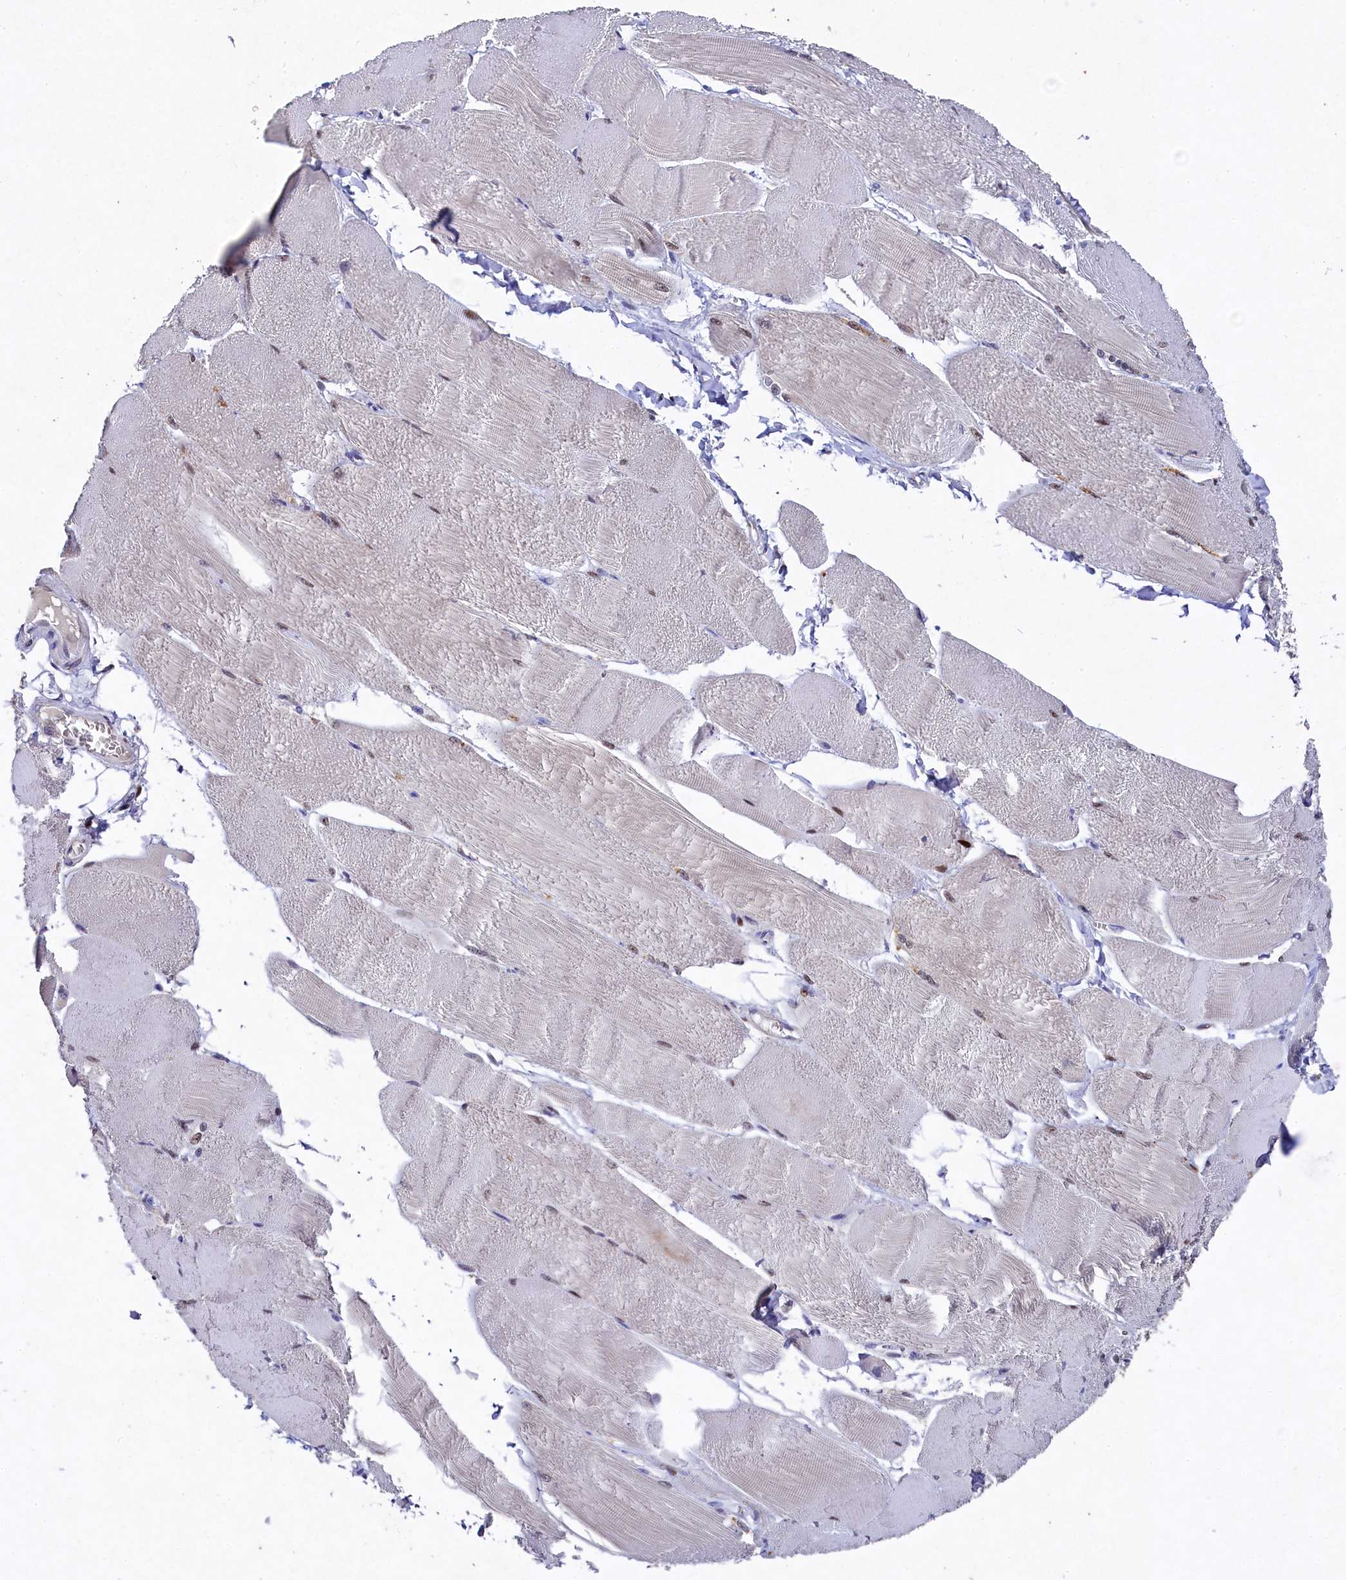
{"staining": {"intensity": "weak", "quantity": "<25%", "location": "nuclear"}, "tissue": "skeletal muscle", "cell_type": "Myocytes", "image_type": "normal", "snomed": [{"axis": "morphology", "description": "Normal tissue, NOS"}, {"axis": "morphology", "description": "Basal cell carcinoma"}, {"axis": "topography", "description": "Skeletal muscle"}], "caption": "An immunohistochemistry histopathology image of benign skeletal muscle is shown. There is no staining in myocytes of skeletal muscle. (Brightfield microscopy of DAB immunohistochemistry at high magnification).", "gene": "TGDS", "patient": {"sex": "female", "age": 64}}